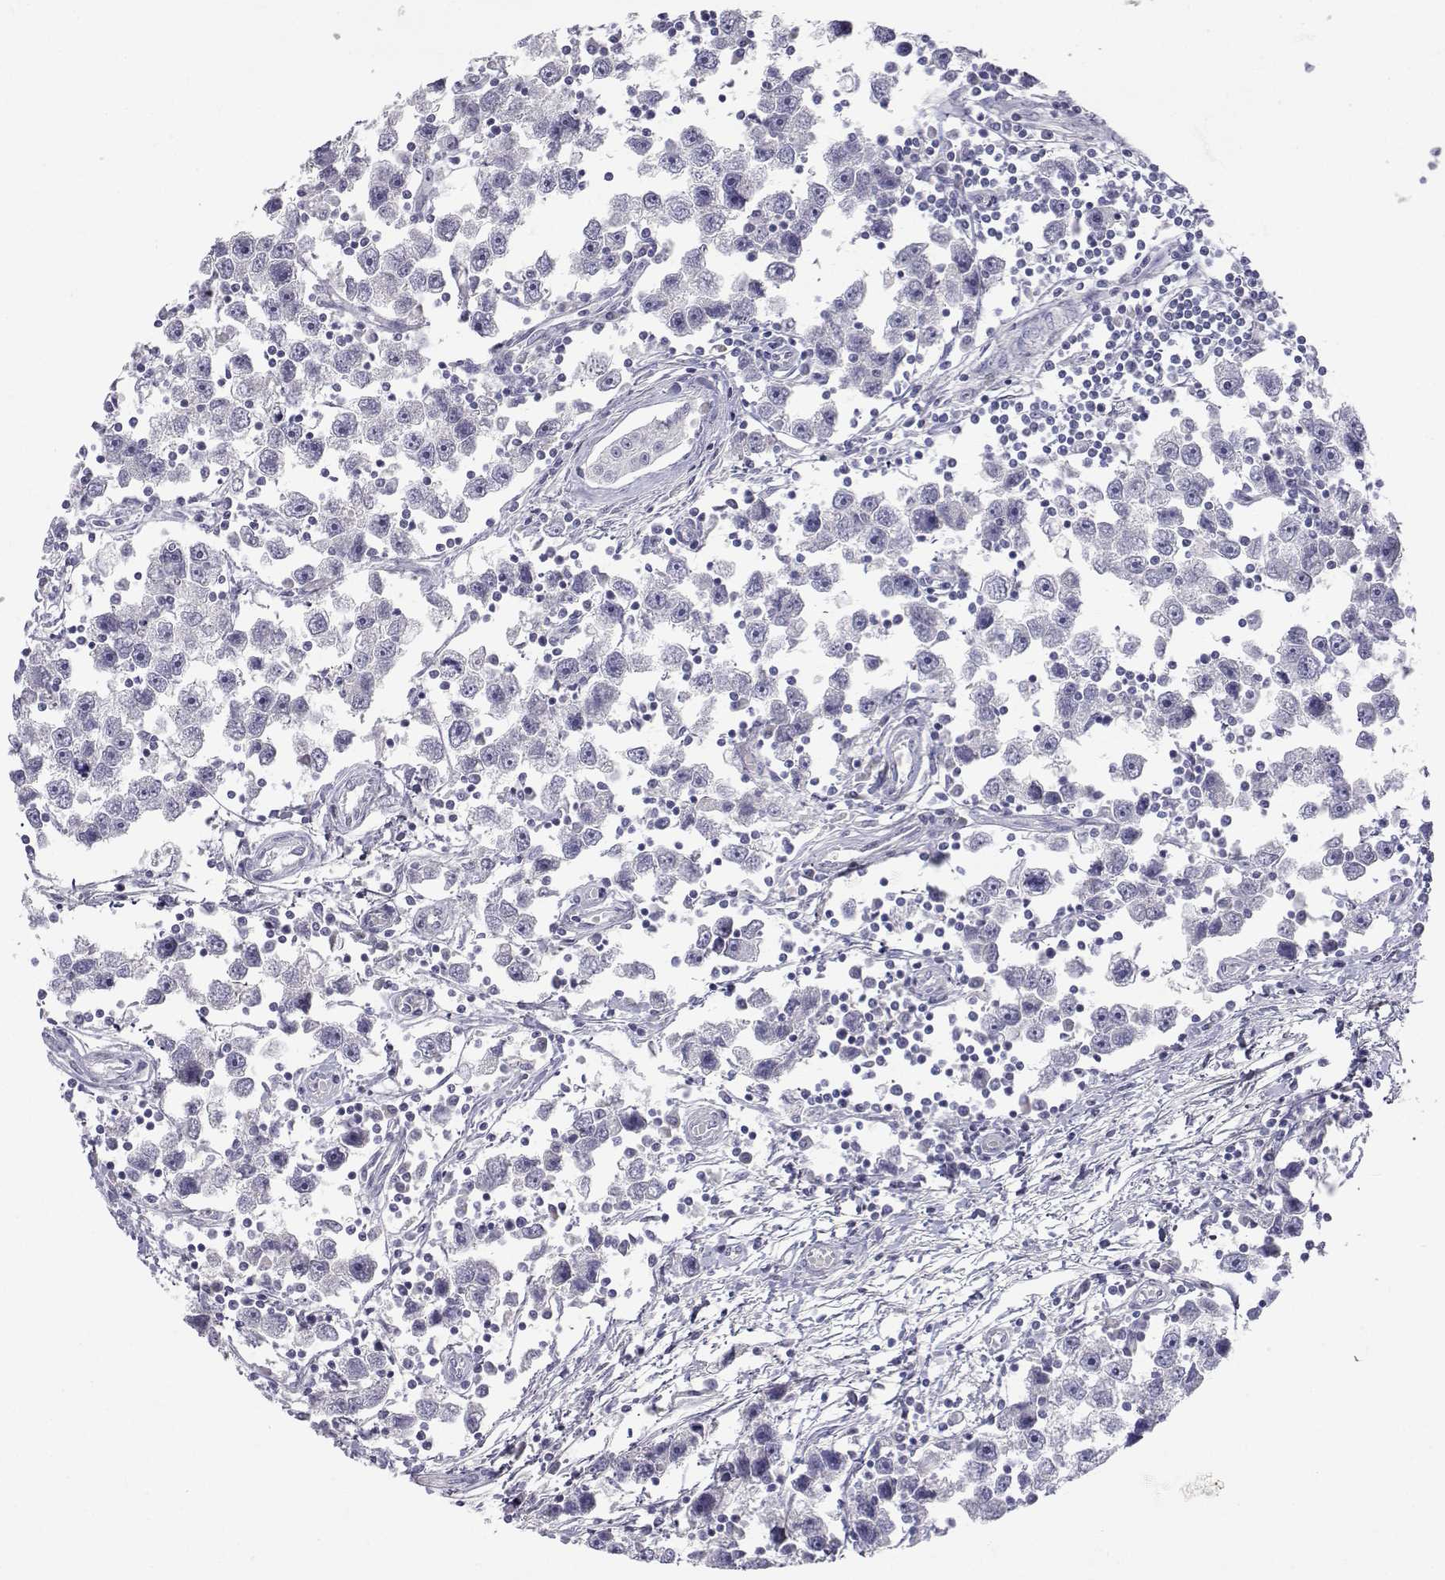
{"staining": {"intensity": "negative", "quantity": "none", "location": "none"}, "tissue": "testis cancer", "cell_type": "Tumor cells", "image_type": "cancer", "snomed": [{"axis": "morphology", "description": "Seminoma, NOS"}, {"axis": "topography", "description": "Testis"}], "caption": "Image shows no significant protein expression in tumor cells of seminoma (testis). (Stains: DAB IHC with hematoxylin counter stain, Microscopy: brightfield microscopy at high magnification).", "gene": "SLC6A3", "patient": {"sex": "male", "age": 30}}